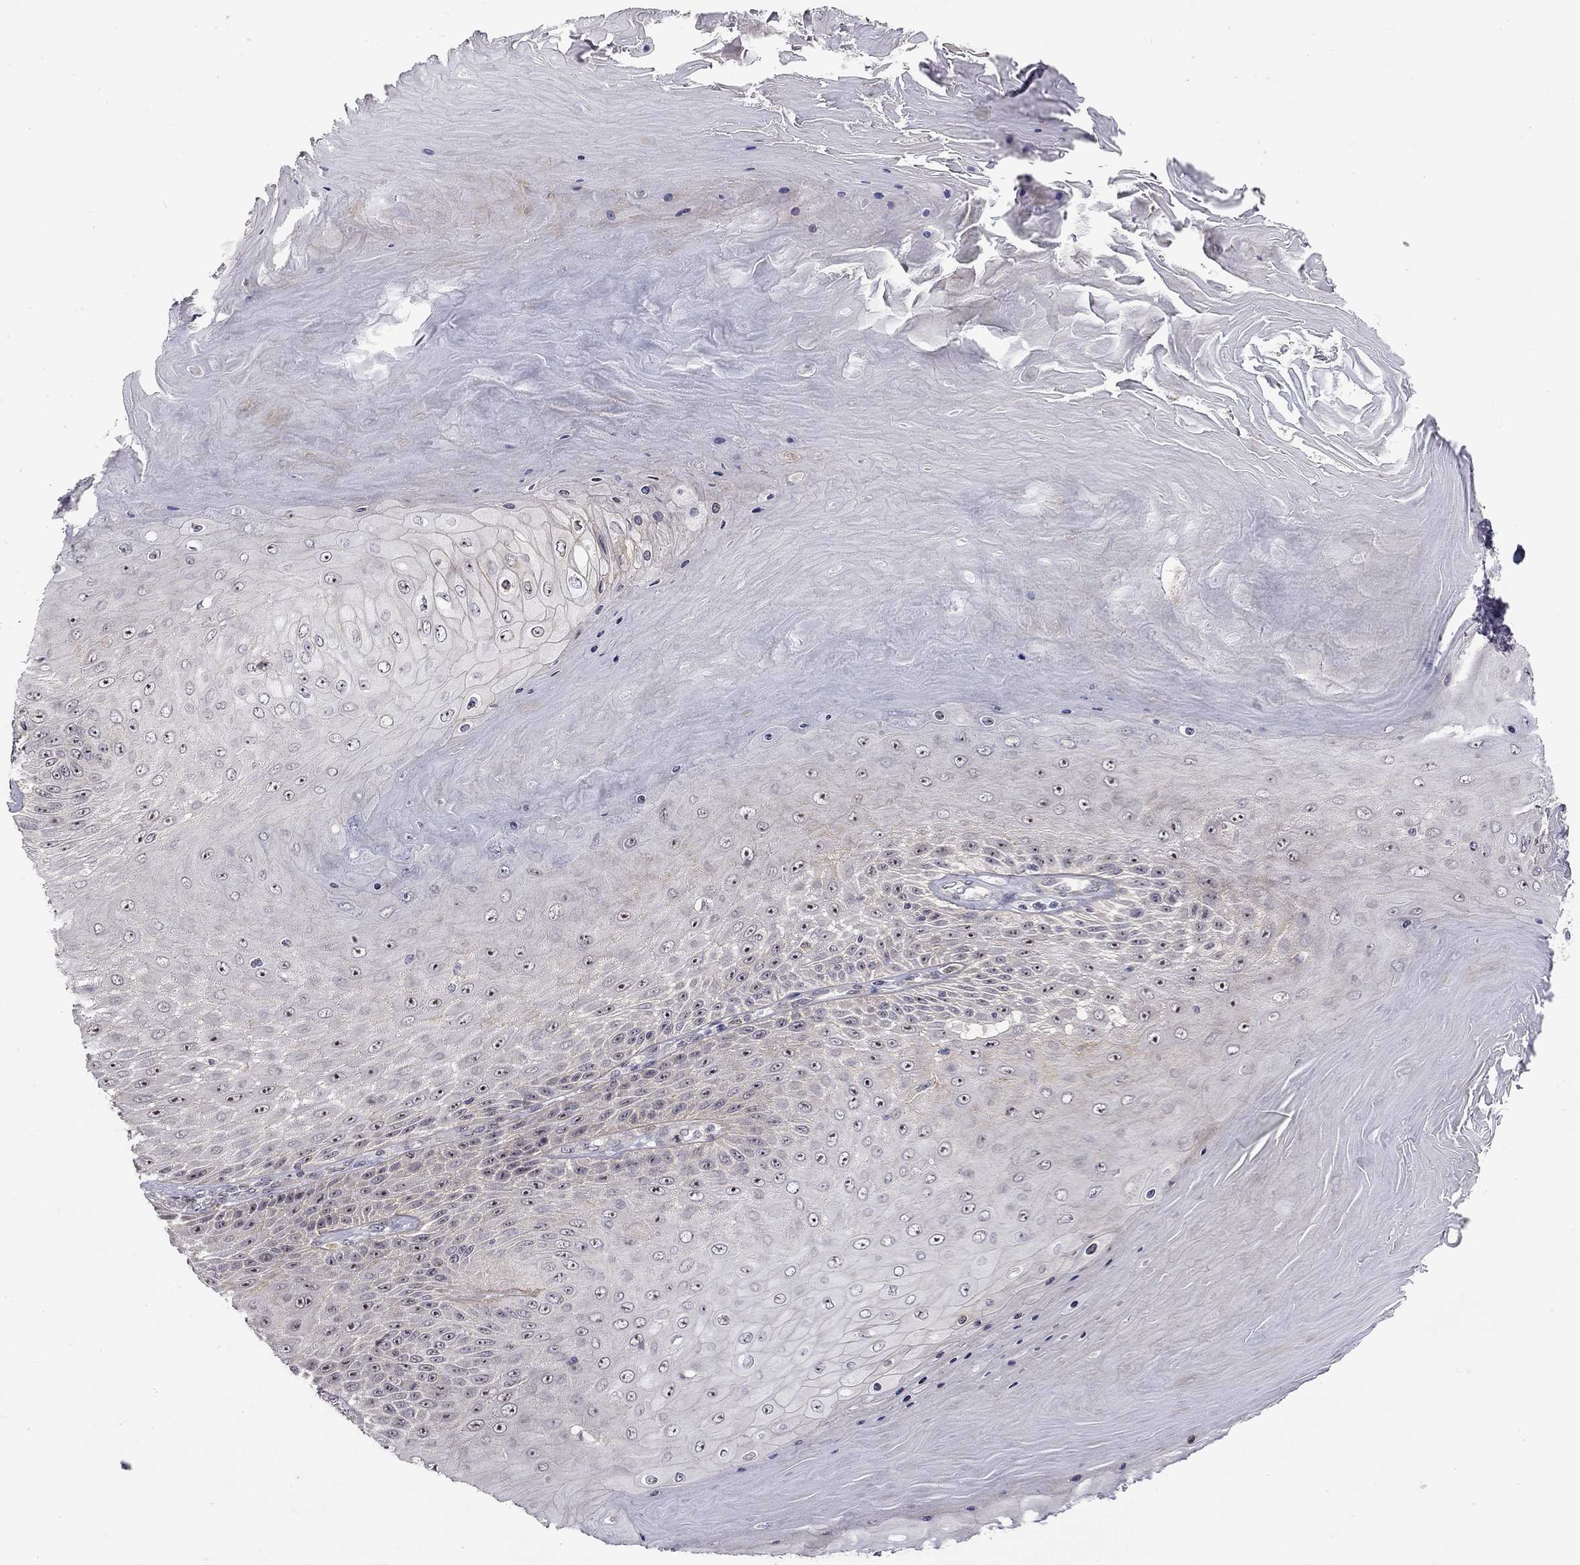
{"staining": {"intensity": "moderate", "quantity": "<25%", "location": "nuclear"}, "tissue": "skin cancer", "cell_type": "Tumor cells", "image_type": "cancer", "snomed": [{"axis": "morphology", "description": "Squamous cell carcinoma, NOS"}, {"axis": "topography", "description": "Skin"}], "caption": "Human squamous cell carcinoma (skin) stained for a protein (brown) demonstrates moderate nuclear positive positivity in approximately <25% of tumor cells.", "gene": "STXBP6", "patient": {"sex": "male", "age": 62}}